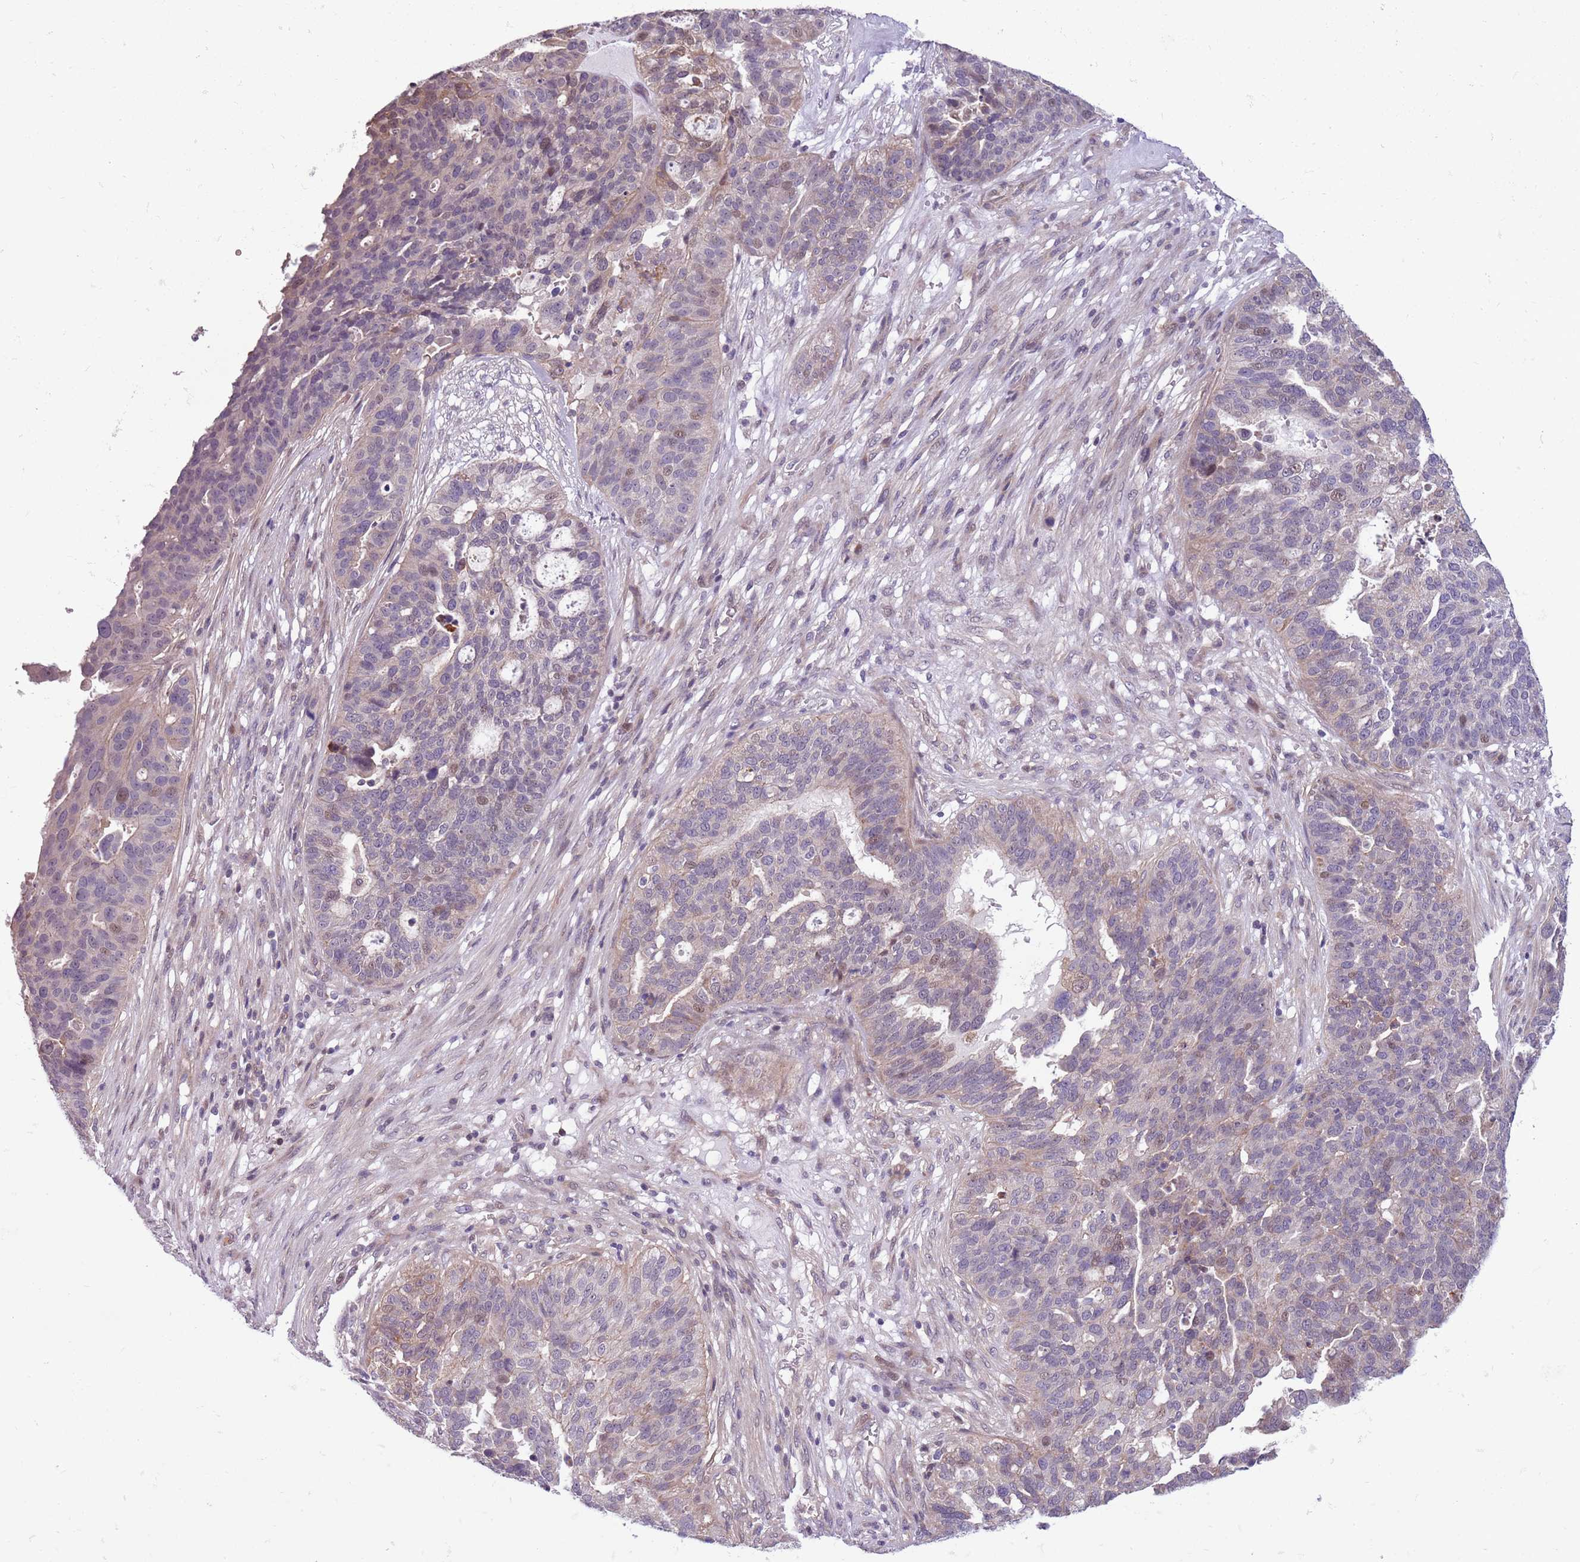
{"staining": {"intensity": "weak", "quantity": "<25%", "location": "nuclear"}, "tissue": "ovarian cancer", "cell_type": "Tumor cells", "image_type": "cancer", "snomed": [{"axis": "morphology", "description": "Cystadenocarcinoma, serous, NOS"}, {"axis": "topography", "description": "Ovary"}], "caption": "This is a image of immunohistochemistry staining of ovarian cancer, which shows no staining in tumor cells. (DAB immunohistochemistry (IHC), high magnification).", "gene": "JAML", "patient": {"sex": "female", "age": 59}}